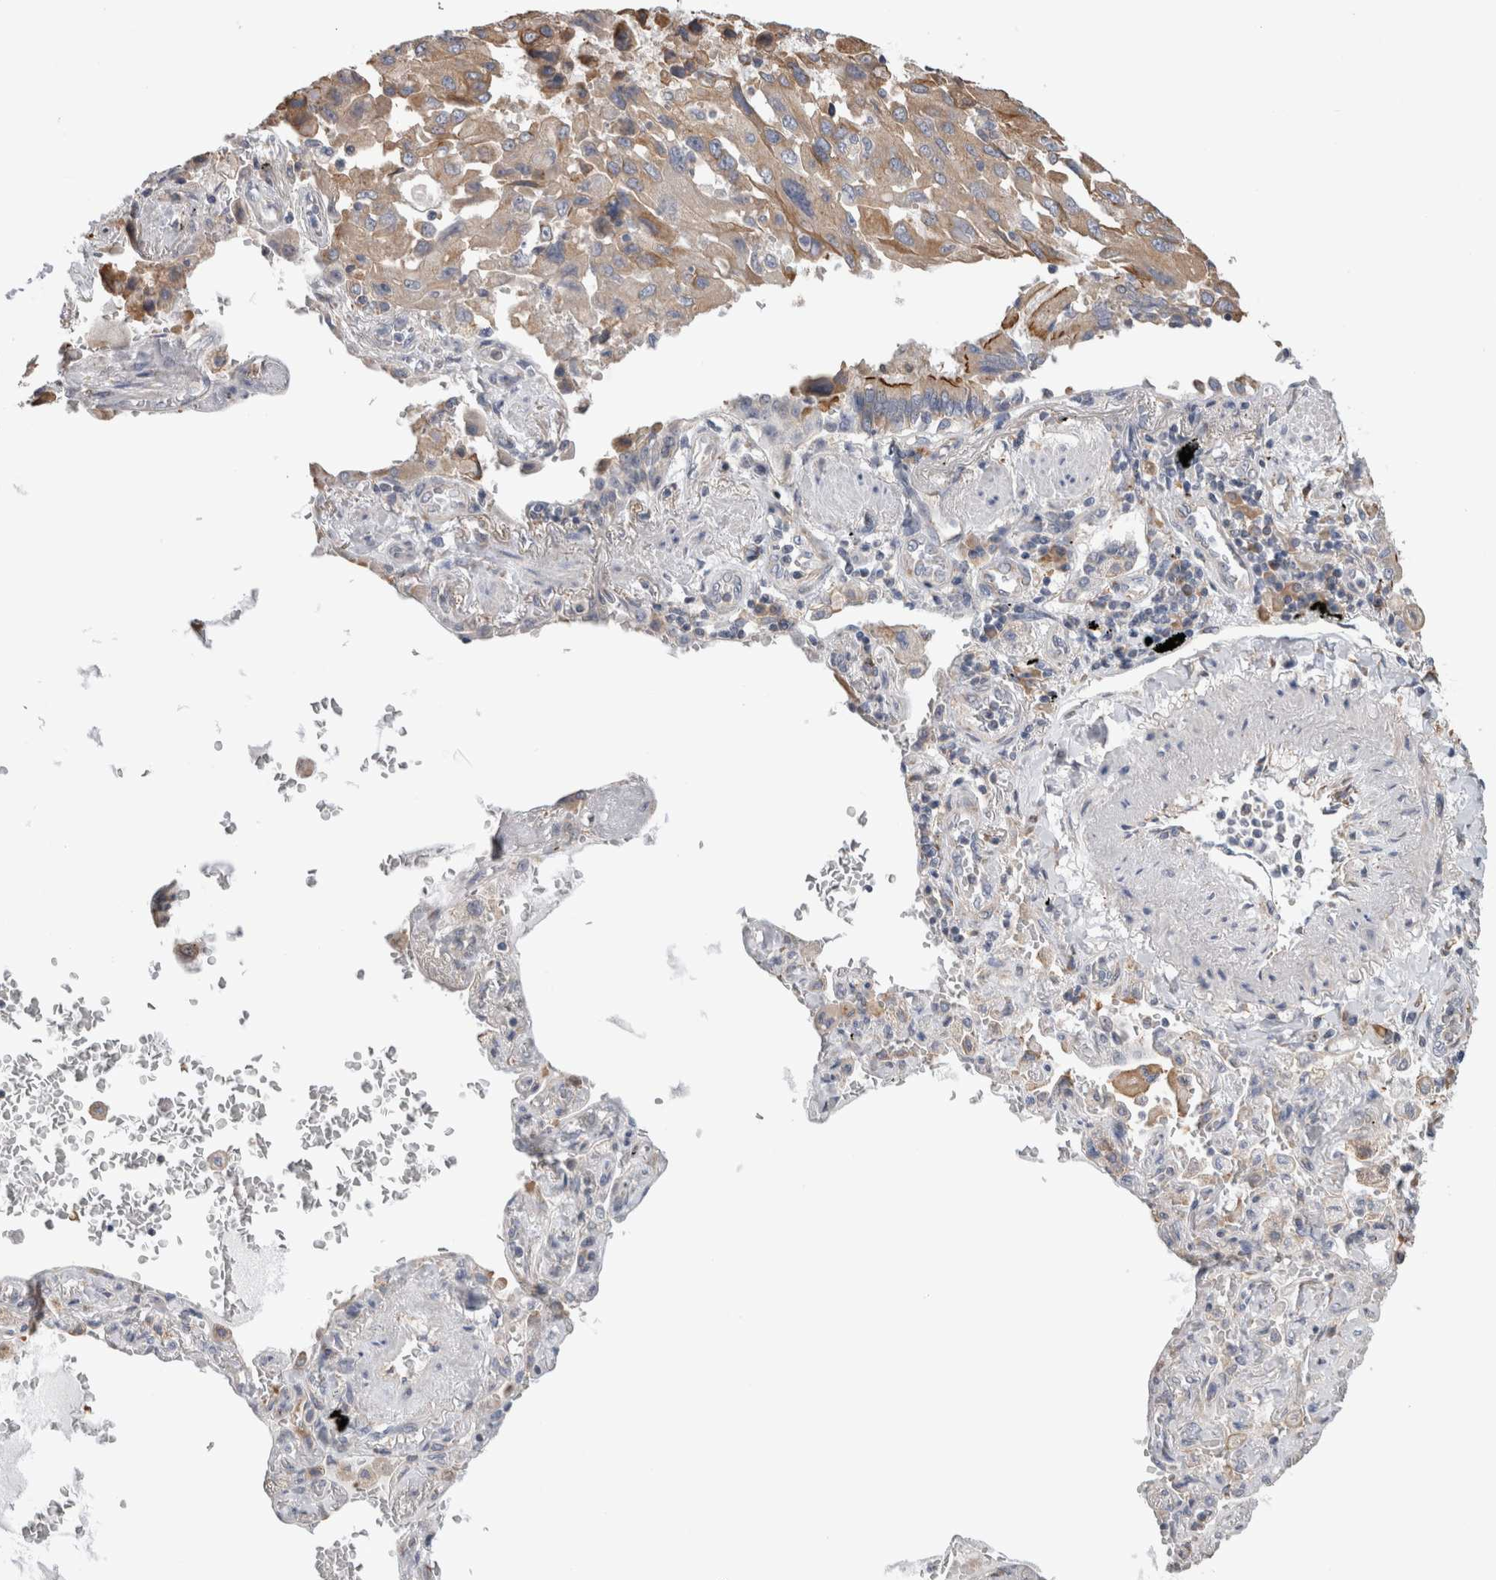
{"staining": {"intensity": "weak", "quantity": ">75%", "location": "cytoplasmic/membranous"}, "tissue": "lung cancer", "cell_type": "Tumor cells", "image_type": "cancer", "snomed": [{"axis": "morphology", "description": "Adenocarcinoma, NOS"}, {"axis": "topography", "description": "Lung"}], "caption": "This photomicrograph shows adenocarcinoma (lung) stained with immunohistochemistry to label a protein in brown. The cytoplasmic/membranous of tumor cells show weak positivity for the protein. Nuclei are counter-stained blue.", "gene": "SMAP2", "patient": {"sex": "female", "age": 65}}